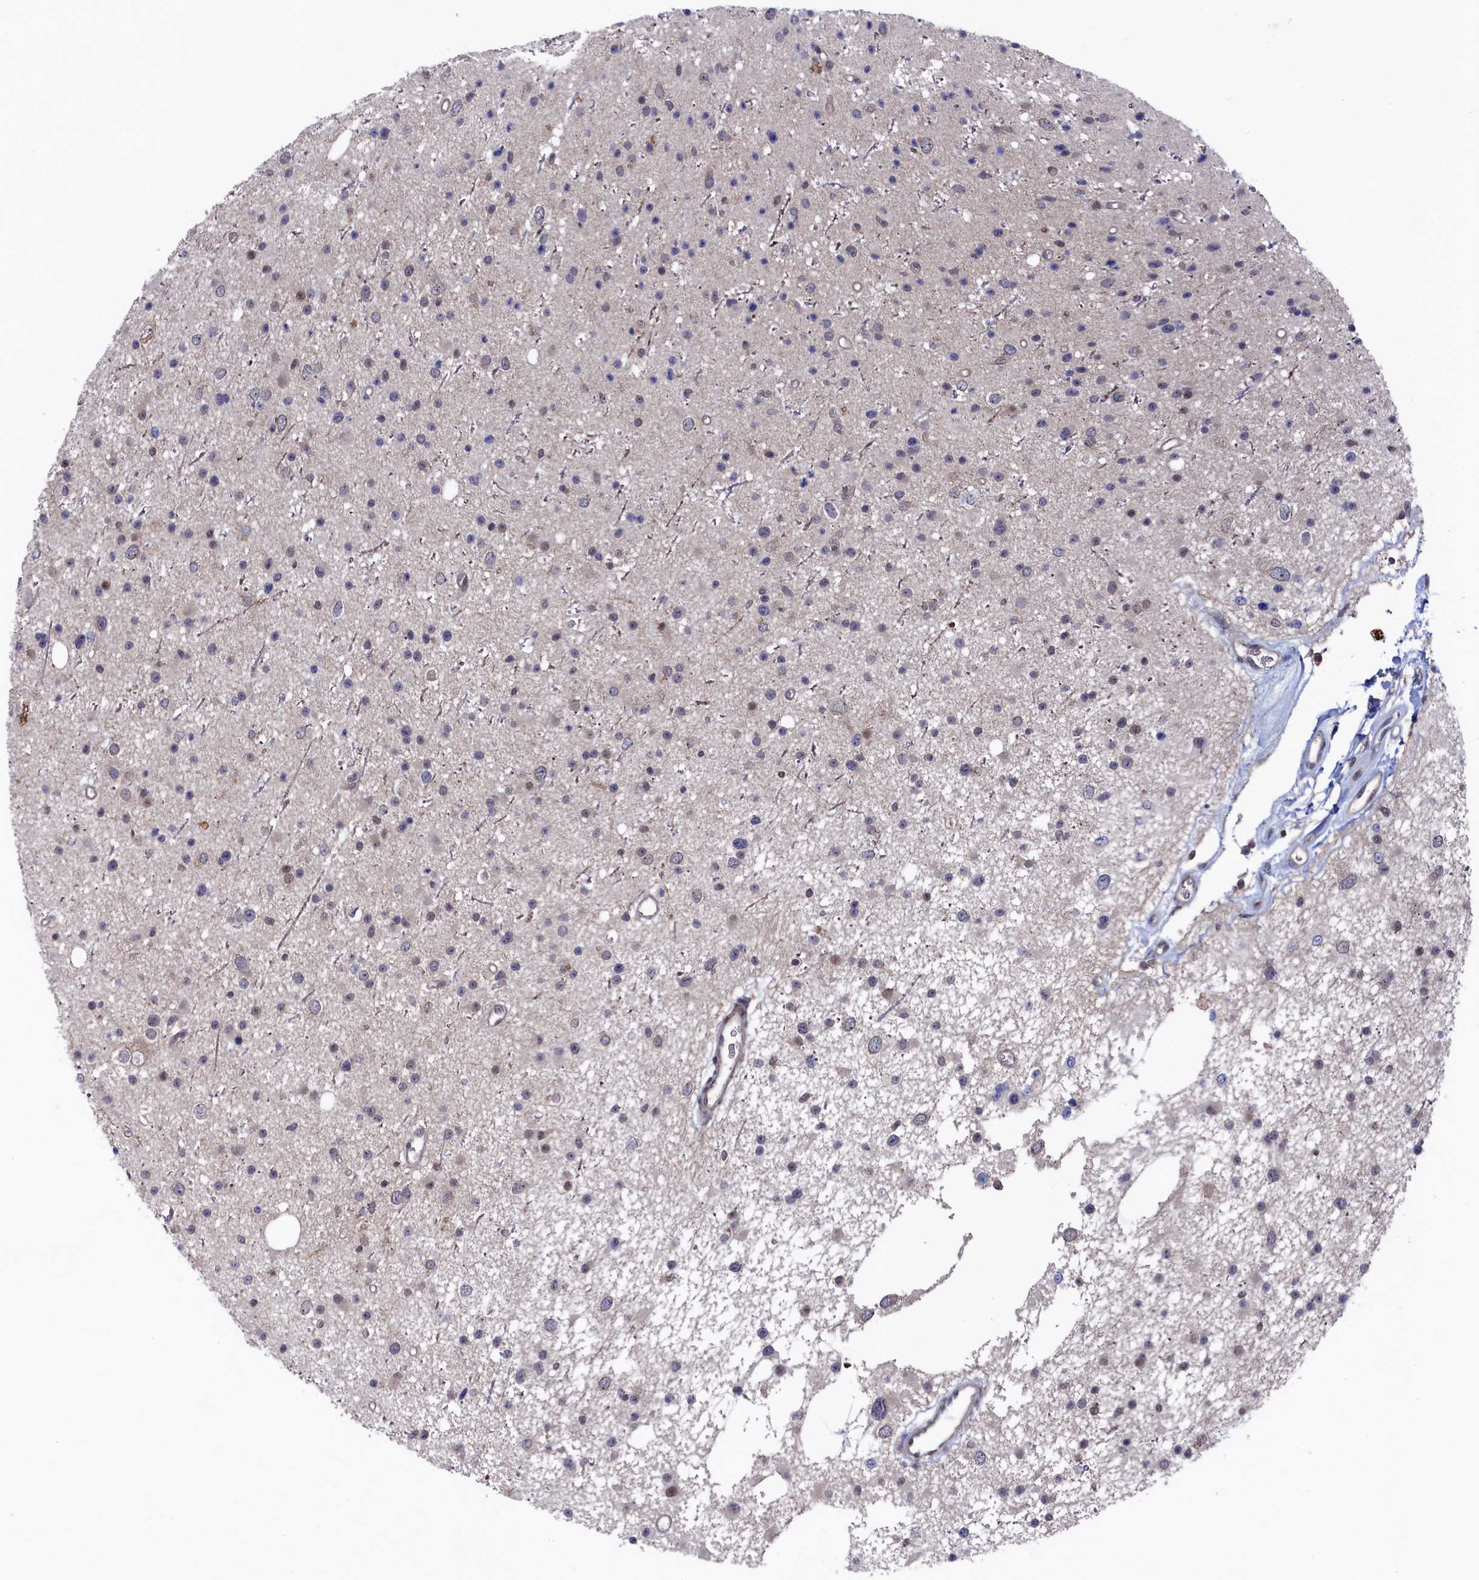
{"staining": {"intensity": "moderate", "quantity": "<25%", "location": "nuclear"}, "tissue": "glioma", "cell_type": "Tumor cells", "image_type": "cancer", "snomed": [{"axis": "morphology", "description": "Glioma, malignant, Low grade"}, {"axis": "topography", "description": "Cerebral cortex"}], "caption": "Moderate nuclear positivity is seen in approximately <25% of tumor cells in glioma.", "gene": "TMC5", "patient": {"sex": "female", "age": 39}}